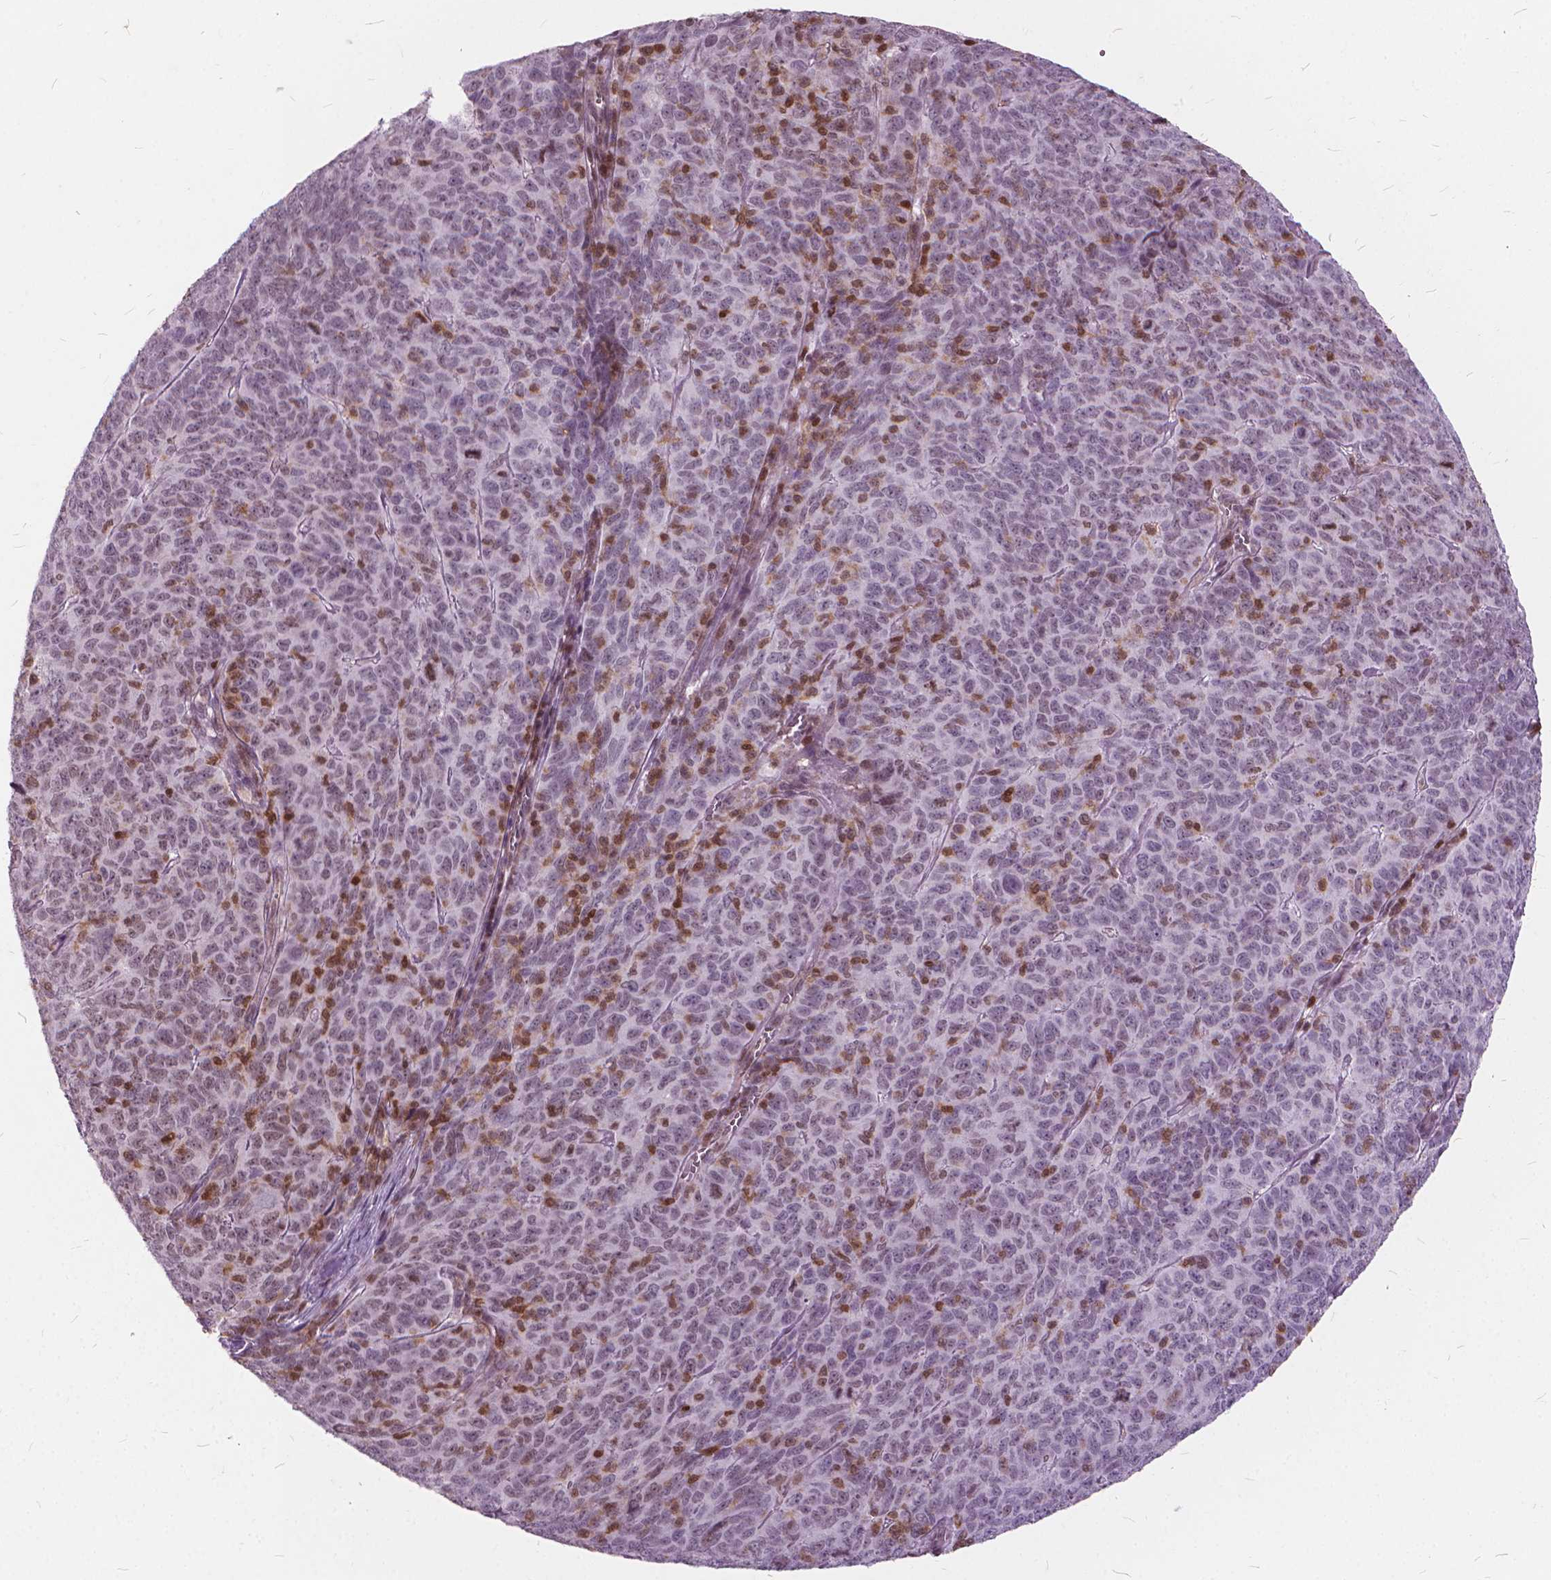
{"staining": {"intensity": "weak", "quantity": "<25%", "location": "nuclear"}, "tissue": "skin cancer", "cell_type": "Tumor cells", "image_type": "cancer", "snomed": [{"axis": "morphology", "description": "Squamous cell carcinoma, NOS"}, {"axis": "topography", "description": "Skin"}, {"axis": "topography", "description": "Anal"}], "caption": "The immunohistochemistry micrograph has no significant expression in tumor cells of skin squamous cell carcinoma tissue.", "gene": "STAT5B", "patient": {"sex": "female", "age": 51}}